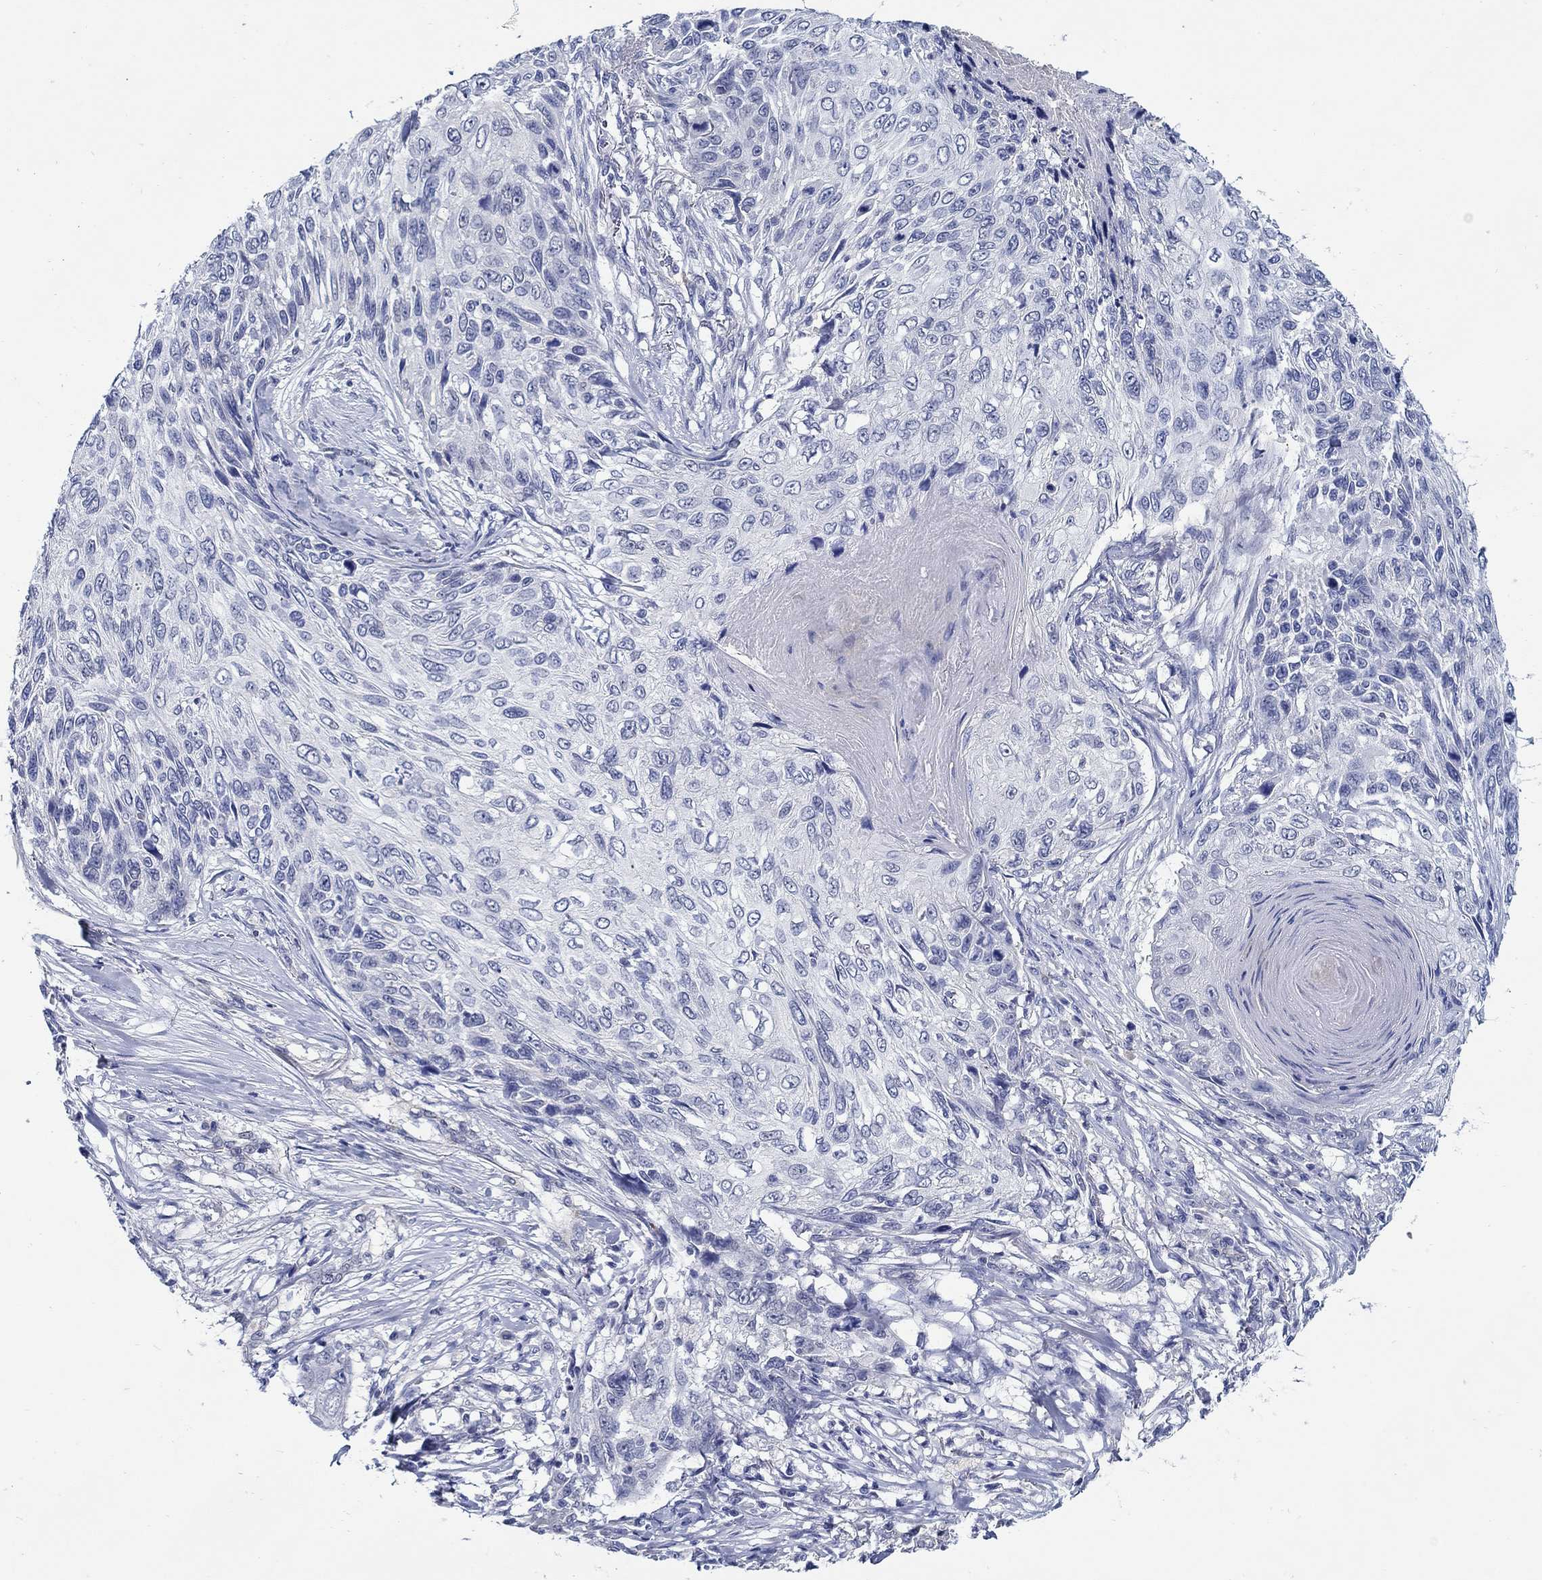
{"staining": {"intensity": "negative", "quantity": "none", "location": "none"}, "tissue": "skin cancer", "cell_type": "Tumor cells", "image_type": "cancer", "snomed": [{"axis": "morphology", "description": "Squamous cell carcinoma, NOS"}, {"axis": "topography", "description": "Skin"}], "caption": "DAB (3,3'-diaminobenzidine) immunohistochemical staining of human skin cancer (squamous cell carcinoma) displays no significant positivity in tumor cells. The staining is performed using DAB brown chromogen with nuclei counter-stained in using hematoxylin.", "gene": "MC2R", "patient": {"sex": "male", "age": 92}}